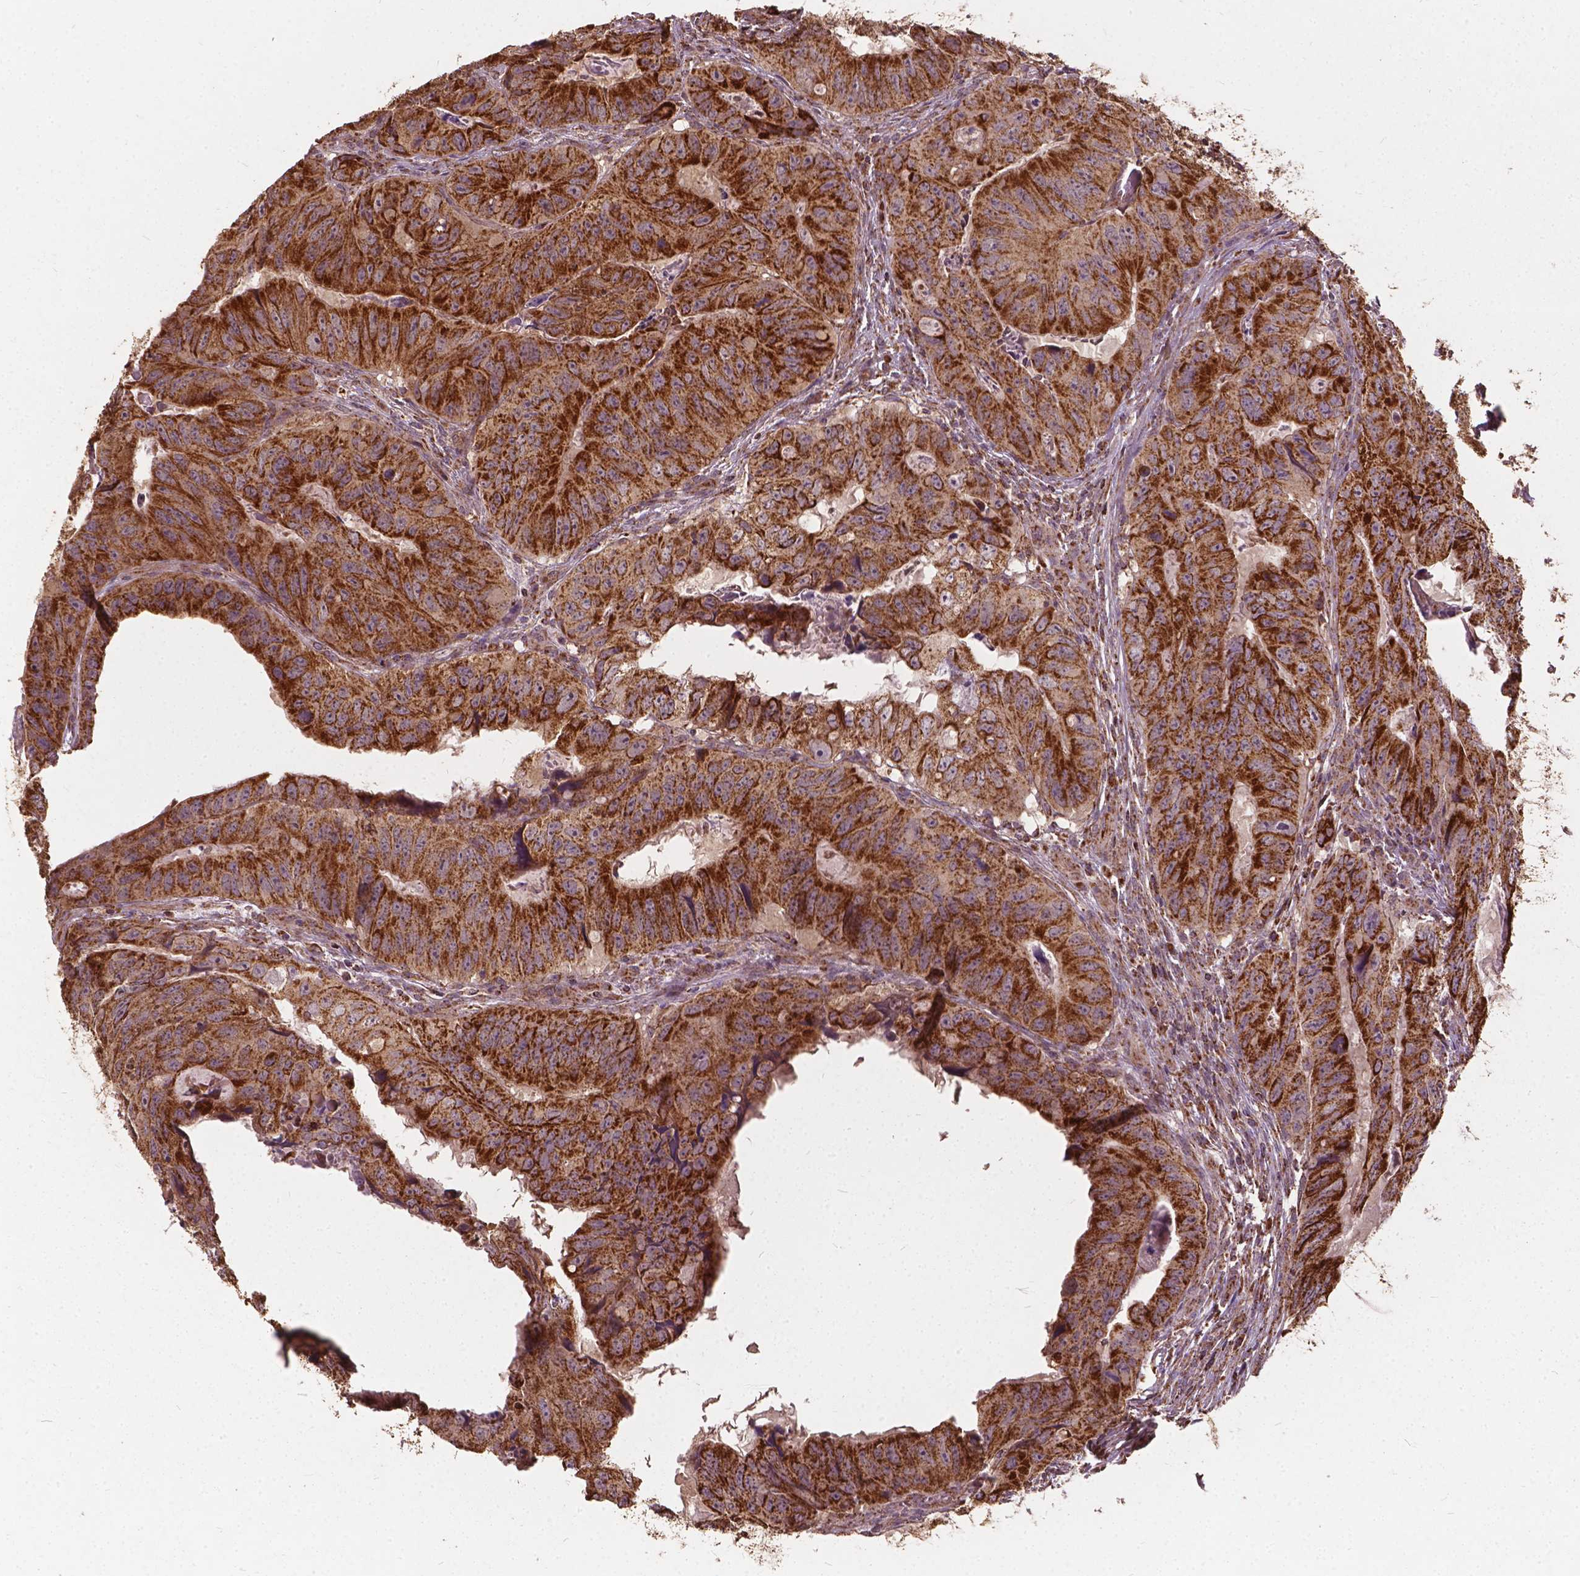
{"staining": {"intensity": "strong", "quantity": ">75%", "location": "cytoplasmic/membranous"}, "tissue": "colorectal cancer", "cell_type": "Tumor cells", "image_type": "cancer", "snomed": [{"axis": "morphology", "description": "Adenocarcinoma, NOS"}, {"axis": "topography", "description": "Colon"}], "caption": "Colorectal adenocarcinoma stained for a protein (brown) demonstrates strong cytoplasmic/membranous positive expression in approximately >75% of tumor cells.", "gene": "UBXN2A", "patient": {"sex": "male", "age": 79}}